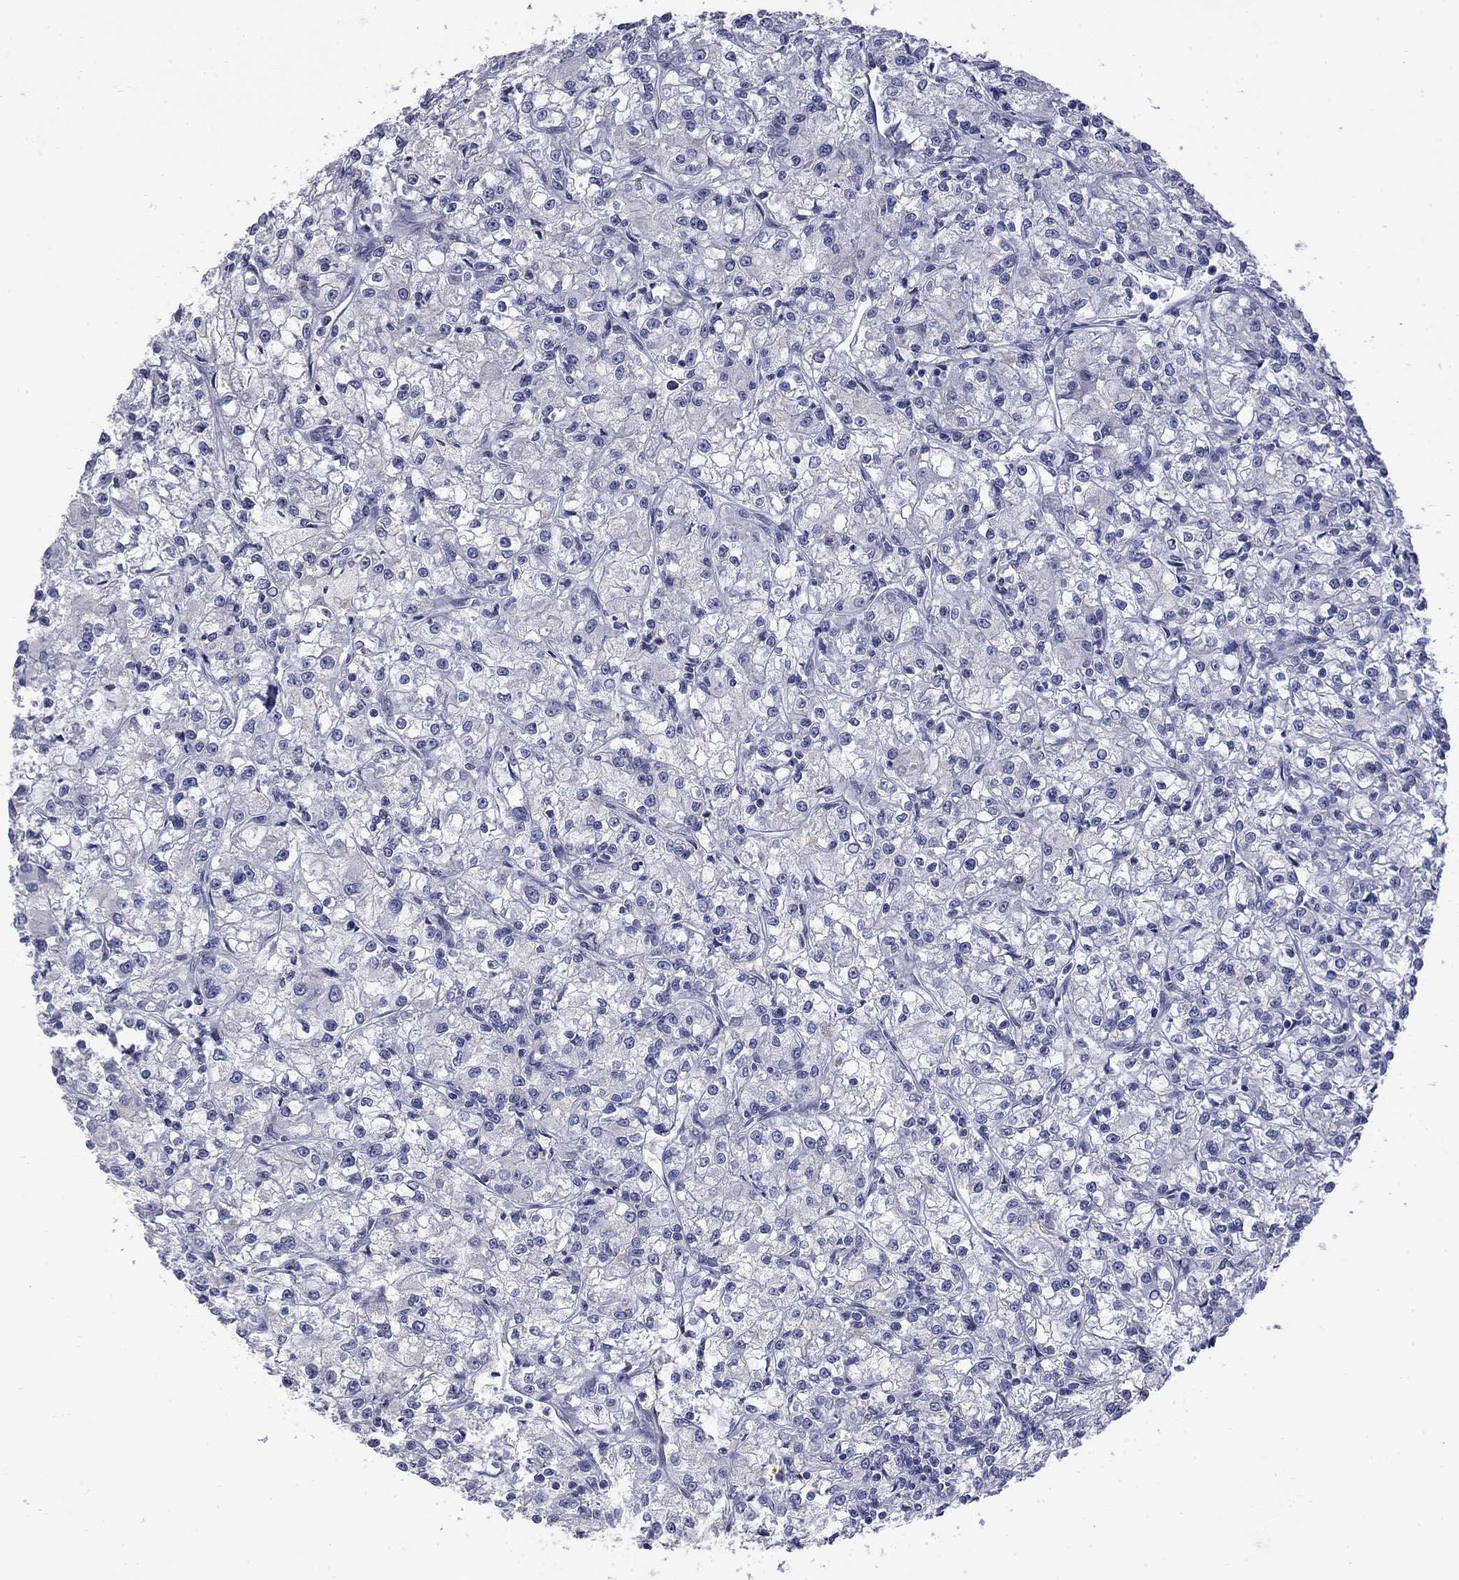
{"staining": {"intensity": "negative", "quantity": "none", "location": "none"}, "tissue": "renal cancer", "cell_type": "Tumor cells", "image_type": "cancer", "snomed": [{"axis": "morphology", "description": "Adenocarcinoma, NOS"}, {"axis": "topography", "description": "Kidney"}], "caption": "Tumor cells show no significant protein positivity in renal cancer (adenocarcinoma). (DAB (3,3'-diaminobenzidine) IHC with hematoxylin counter stain).", "gene": "SLC51A", "patient": {"sex": "female", "age": 59}}